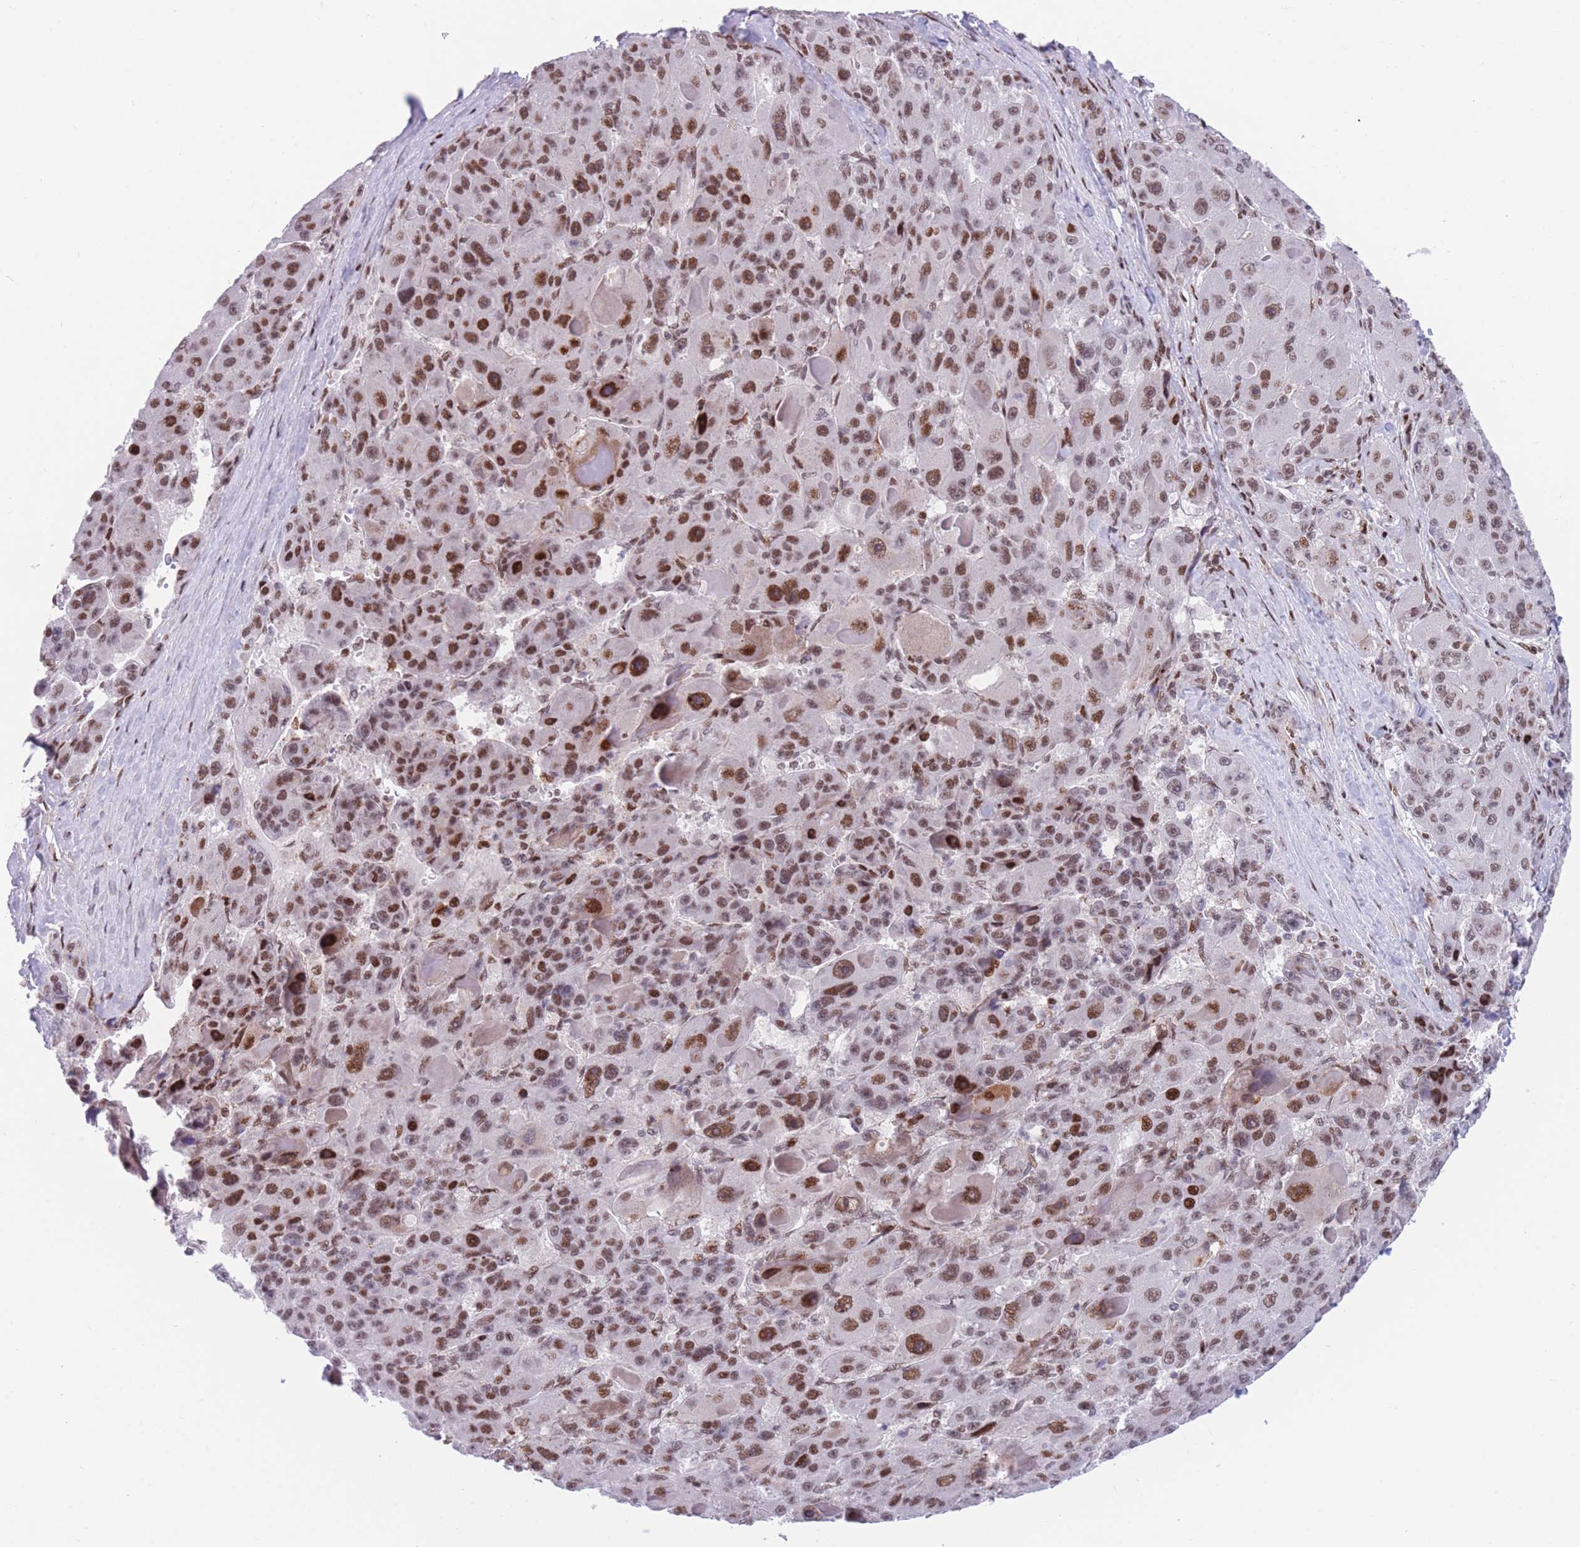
{"staining": {"intensity": "moderate", "quantity": ">75%", "location": "nuclear"}, "tissue": "liver cancer", "cell_type": "Tumor cells", "image_type": "cancer", "snomed": [{"axis": "morphology", "description": "Carcinoma, Hepatocellular, NOS"}, {"axis": "topography", "description": "Liver"}], "caption": "The photomicrograph displays staining of hepatocellular carcinoma (liver), revealing moderate nuclear protein staining (brown color) within tumor cells.", "gene": "DNAJC3", "patient": {"sex": "male", "age": 76}}